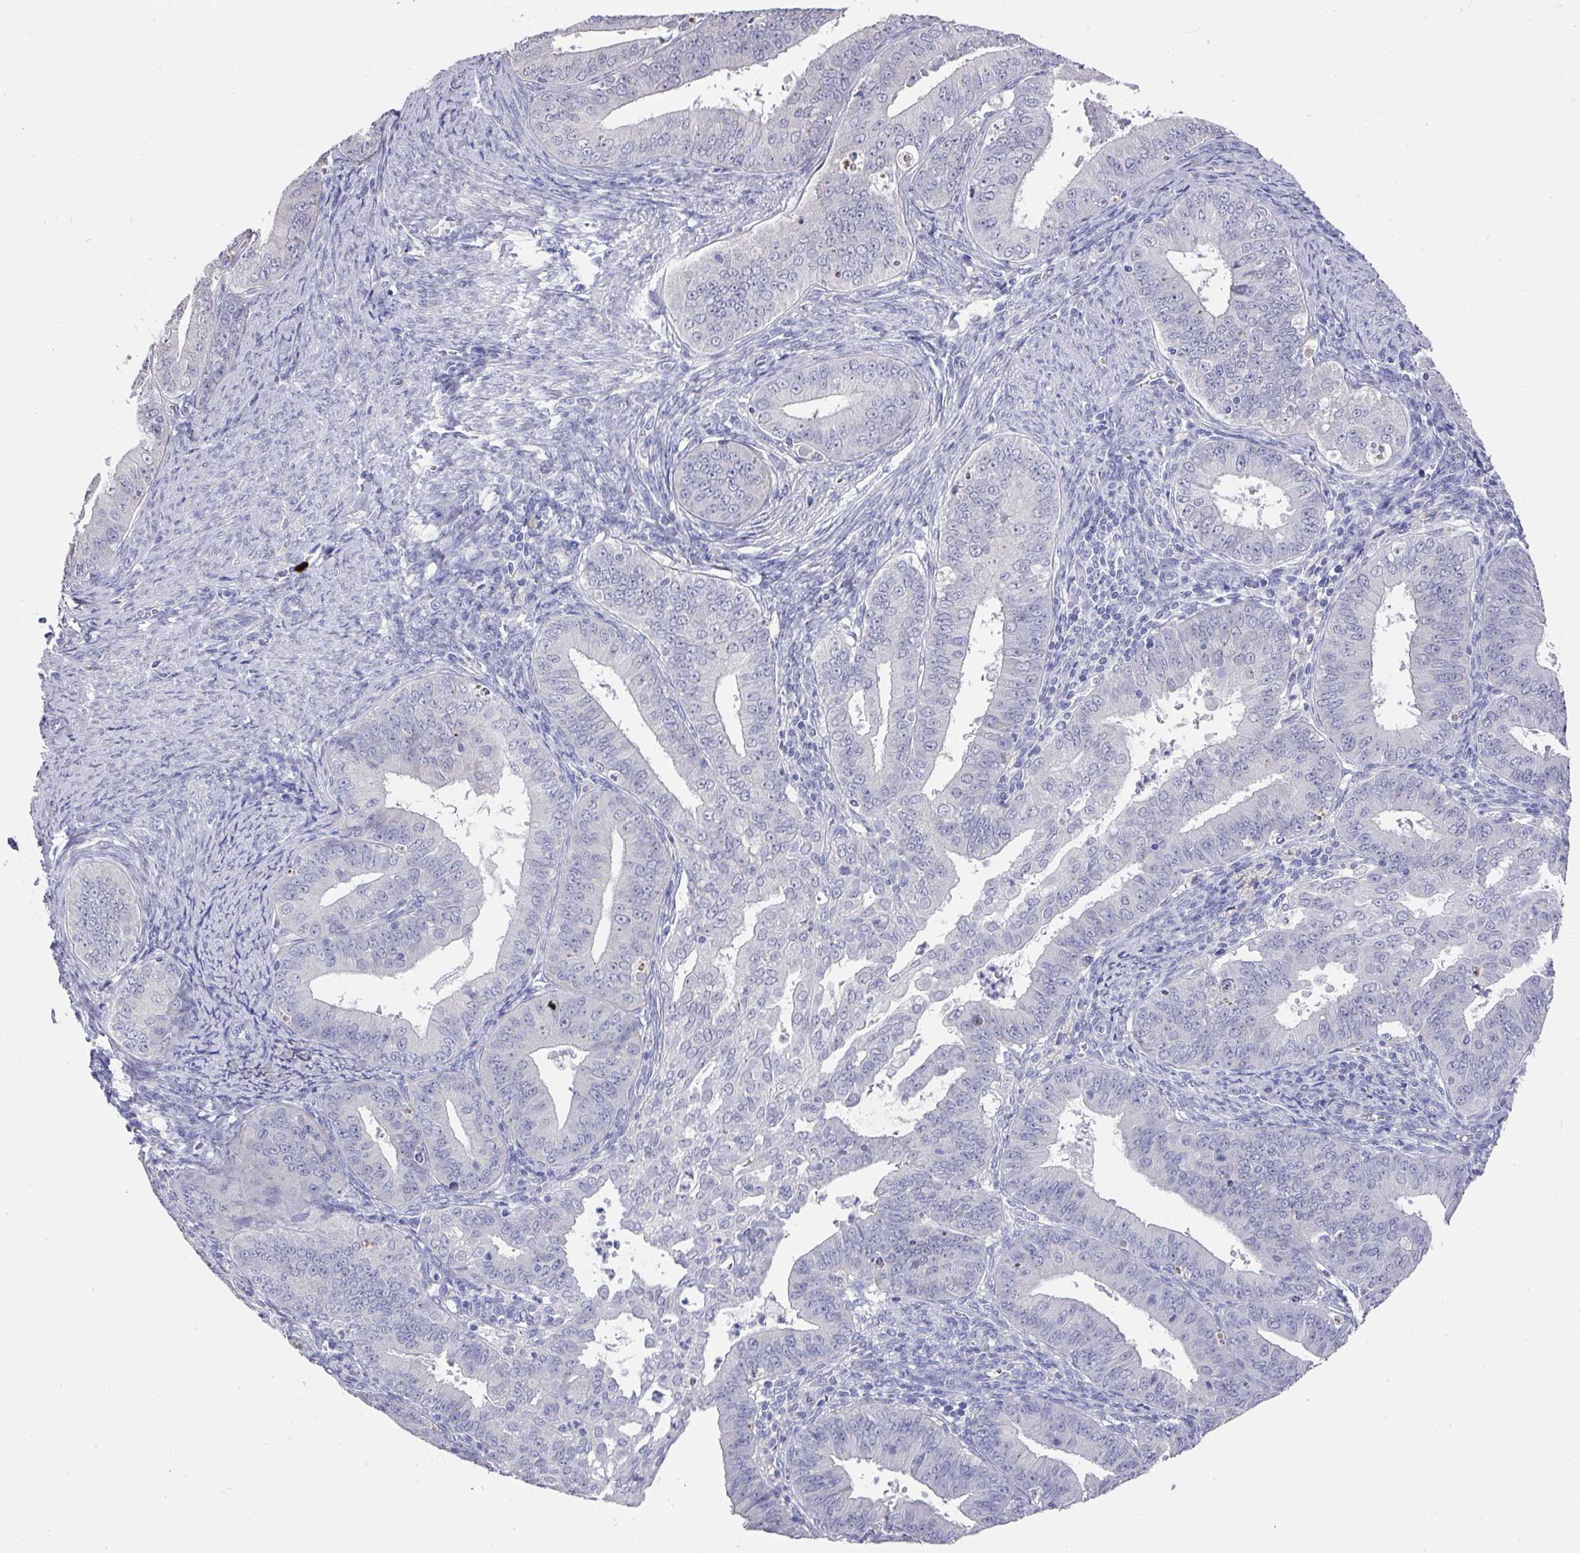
{"staining": {"intensity": "negative", "quantity": "none", "location": "none"}, "tissue": "endometrial cancer", "cell_type": "Tumor cells", "image_type": "cancer", "snomed": [{"axis": "morphology", "description": "Adenocarcinoma, NOS"}, {"axis": "topography", "description": "Endometrium"}], "caption": "Micrograph shows no protein expression in tumor cells of adenocarcinoma (endometrial) tissue.", "gene": "DAZL", "patient": {"sex": "female", "age": 73}}